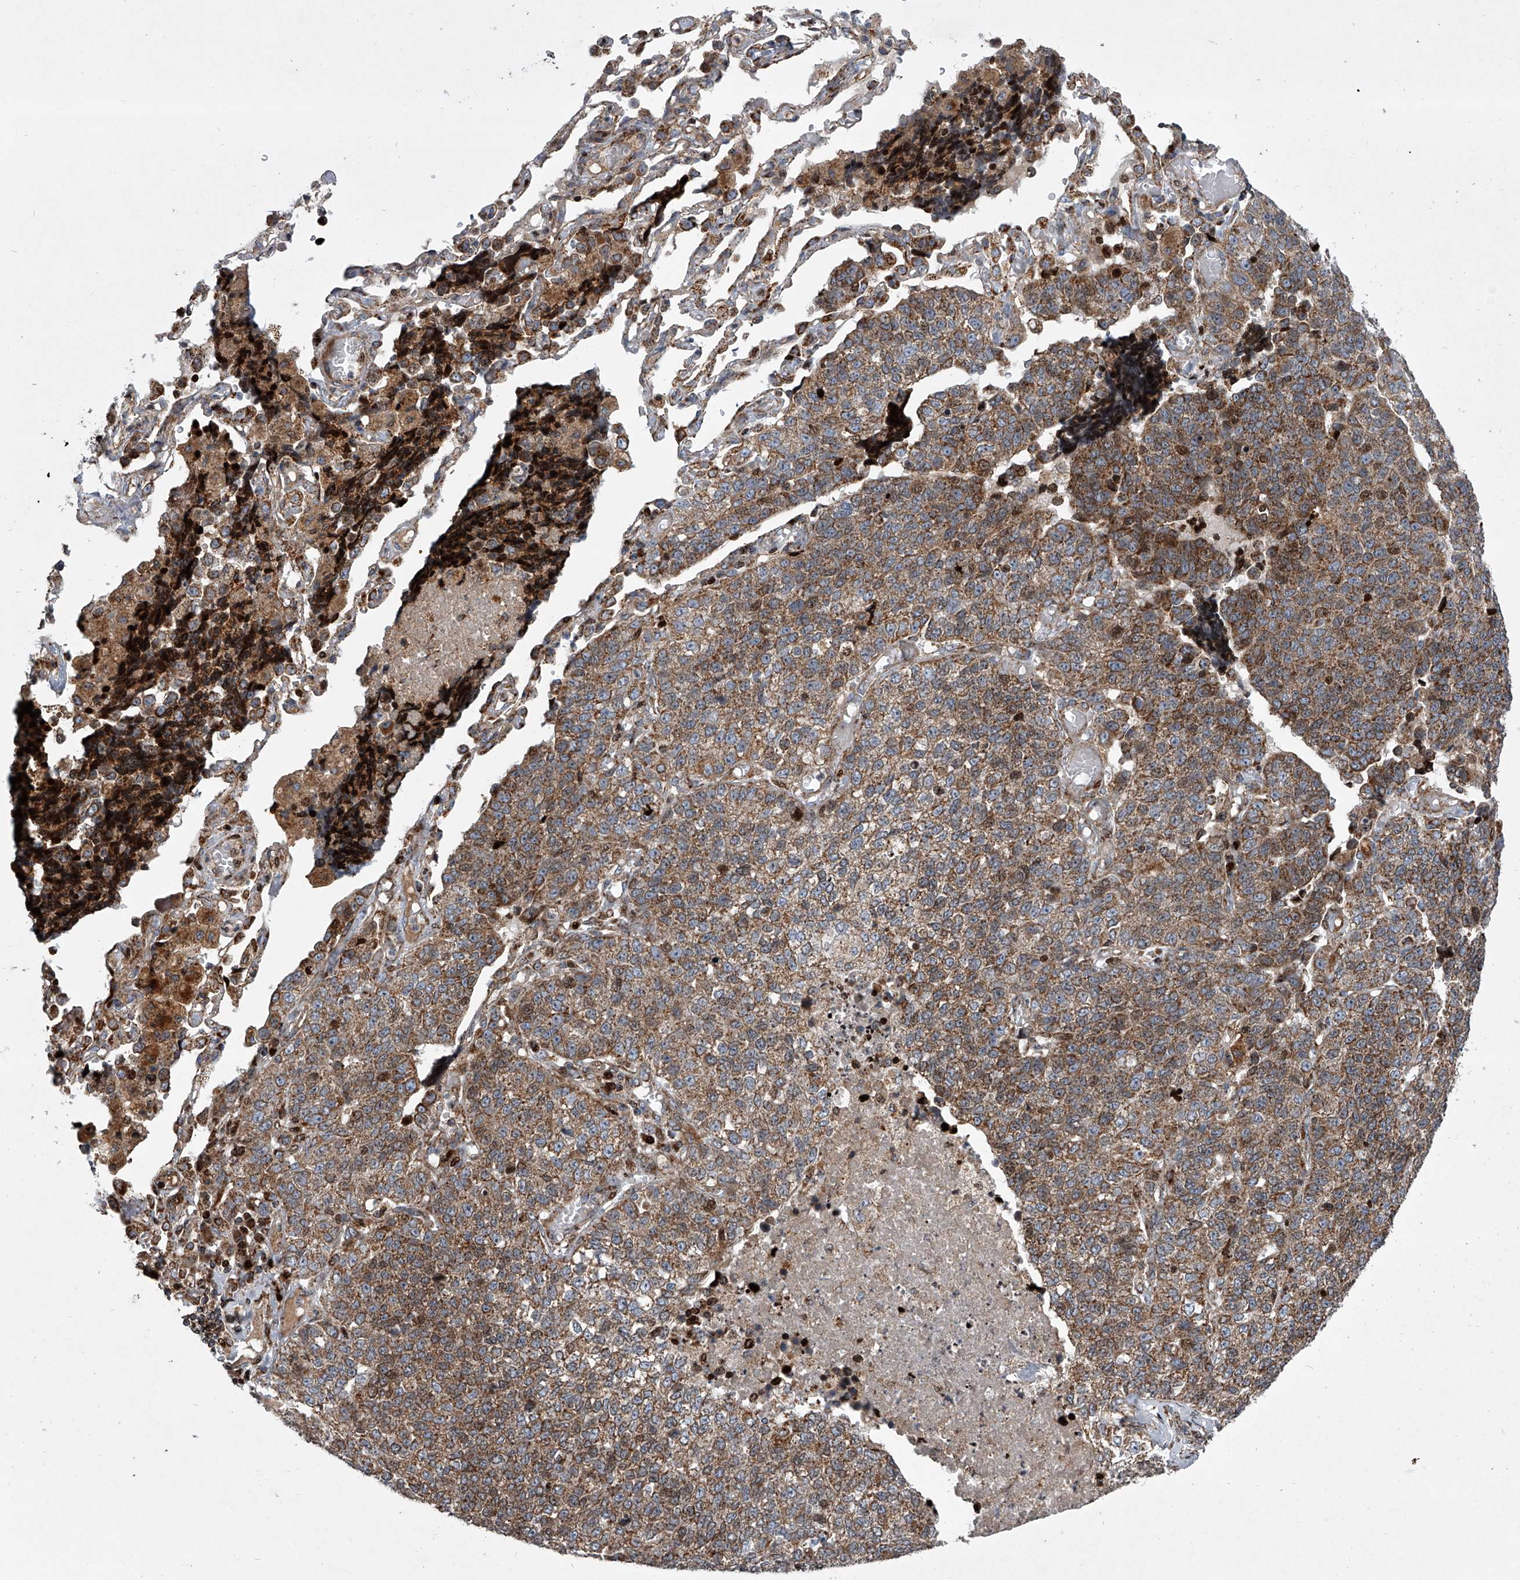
{"staining": {"intensity": "moderate", "quantity": ">75%", "location": "cytoplasmic/membranous"}, "tissue": "lung cancer", "cell_type": "Tumor cells", "image_type": "cancer", "snomed": [{"axis": "morphology", "description": "Adenocarcinoma, NOS"}, {"axis": "topography", "description": "Lung"}], "caption": "Immunohistochemical staining of adenocarcinoma (lung) shows medium levels of moderate cytoplasmic/membranous staining in approximately >75% of tumor cells.", "gene": "STRADA", "patient": {"sex": "male", "age": 49}}